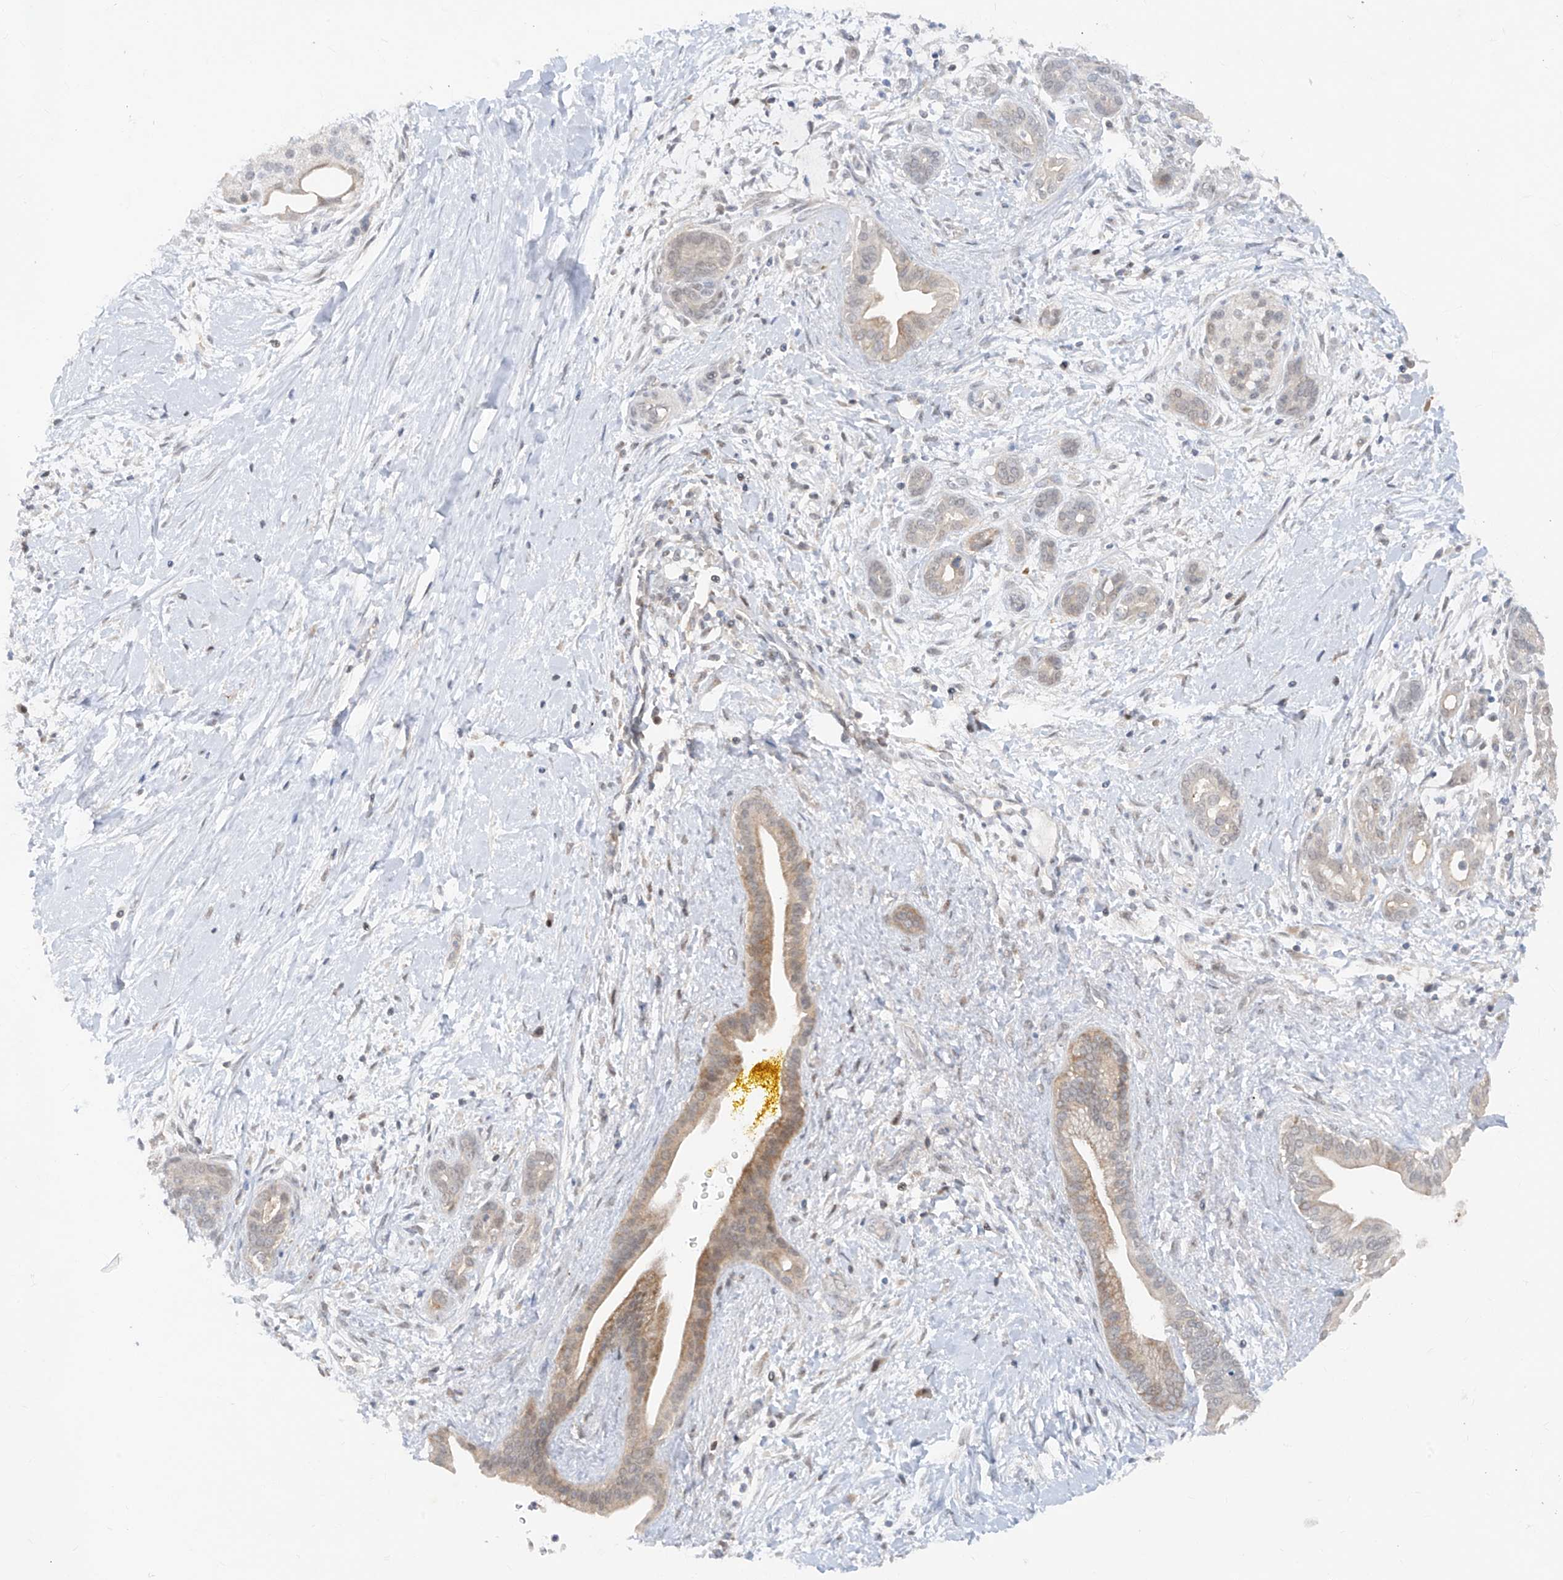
{"staining": {"intensity": "moderate", "quantity": "<25%", "location": "cytoplasmic/membranous"}, "tissue": "pancreatic cancer", "cell_type": "Tumor cells", "image_type": "cancer", "snomed": [{"axis": "morphology", "description": "Adenocarcinoma, NOS"}, {"axis": "topography", "description": "Pancreas"}], "caption": "Moderate cytoplasmic/membranous staining for a protein is identified in about <25% of tumor cells of adenocarcinoma (pancreatic) using IHC.", "gene": "ZNF358", "patient": {"sex": "male", "age": 58}}